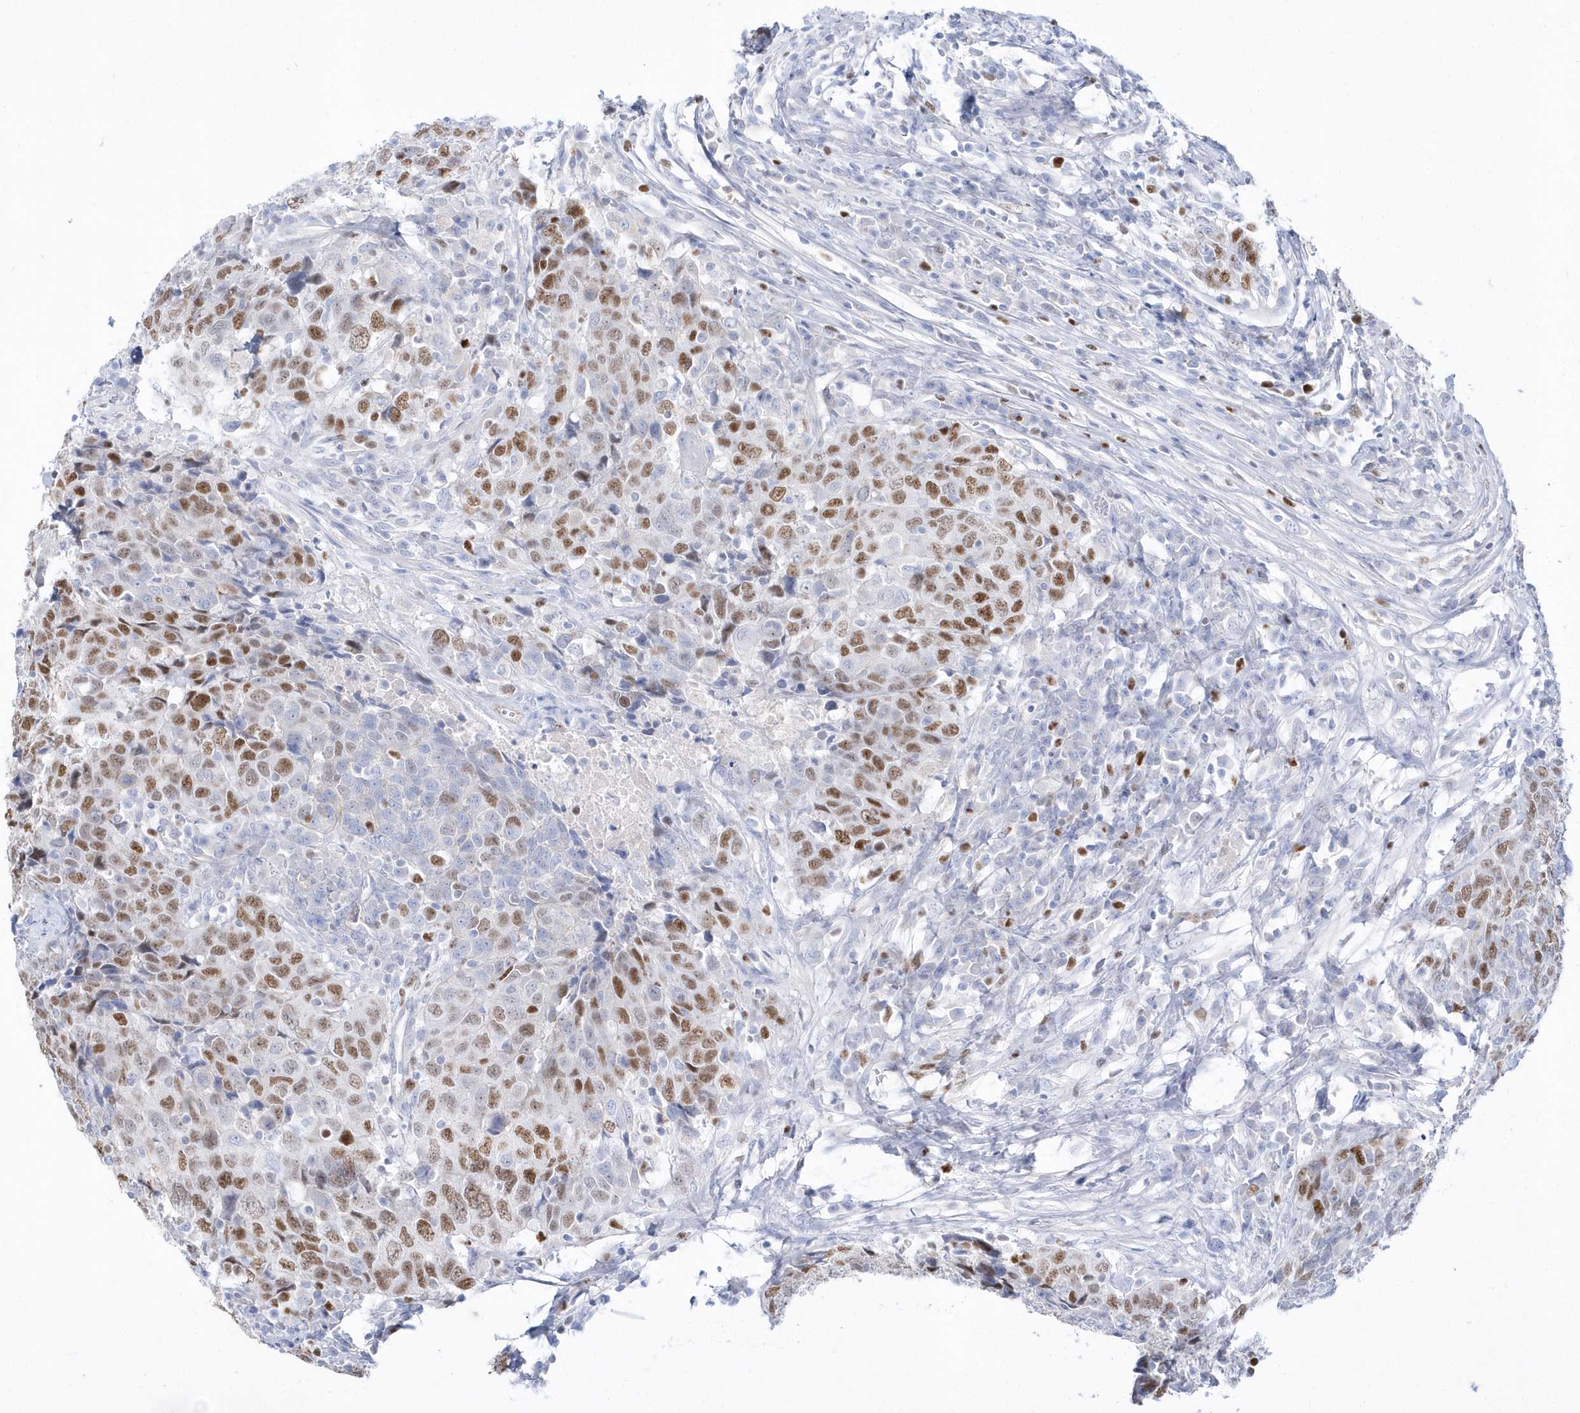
{"staining": {"intensity": "moderate", "quantity": ">75%", "location": "nuclear"}, "tissue": "head and neck cancer", "cell_type": "Tumor cells", "image_type": "cancer", "snomed": [{"axis": "morphology", "description": "Squamous cell carcinoma, NOS"}, {"axis": "topography", "description": "Head-Neck"}], "caption": "A medium amount of moderate nuclear expression is seen in approximately >75% of tumor cells in head and neck squamous cell carcinoma tissue. (DAB IHC, brown staining for protein, blue staining for nuclei).", "gene": "TMCO6", "patient": {"sex": "male", "age": 66}}